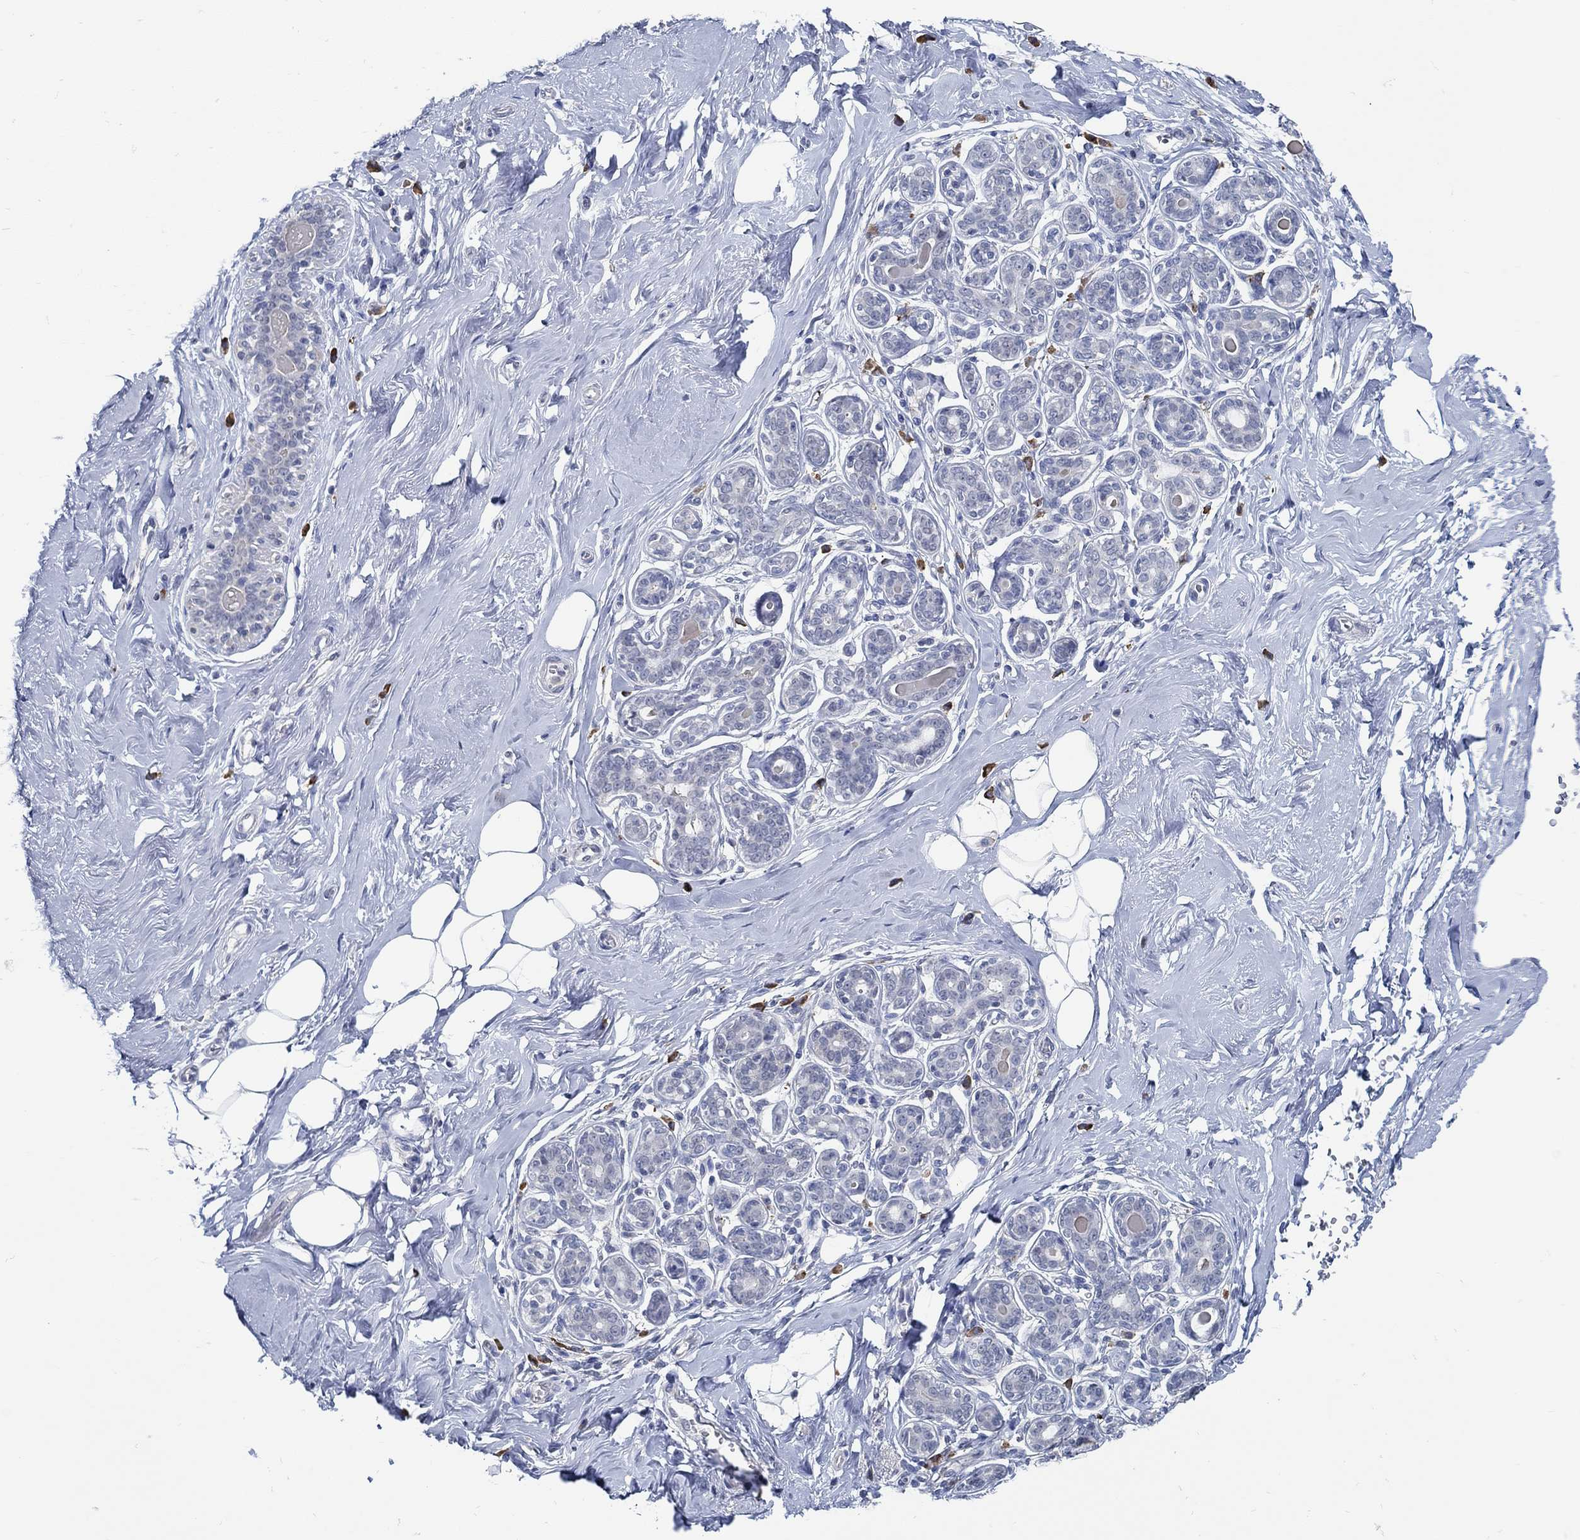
{"staining": {"intensity": "negative", "quantity": "none", "location": "none"}, "tissue": "breast", "cell_type": "Adipocytes", "image_type": "normal", "snomed": [{"axis": "morphology", "description": "Normal tissue, NOS"}, {"axis": "topography", "description": "Skin"}, {"axis": "topography", "description": "Breast"}], "caption": "Breast was stained to show a protein in brown. There is no significant expression in adipocytes. The staining was performed using DAB (3,3'-diaminobenzidine) to visualize the protein expression in brown, while the nuclei were stained in blue with hematoxylin (Magnification: 20x).", "gene": "PCDH11X", "patient": {"sex": "female", "age": 43}}